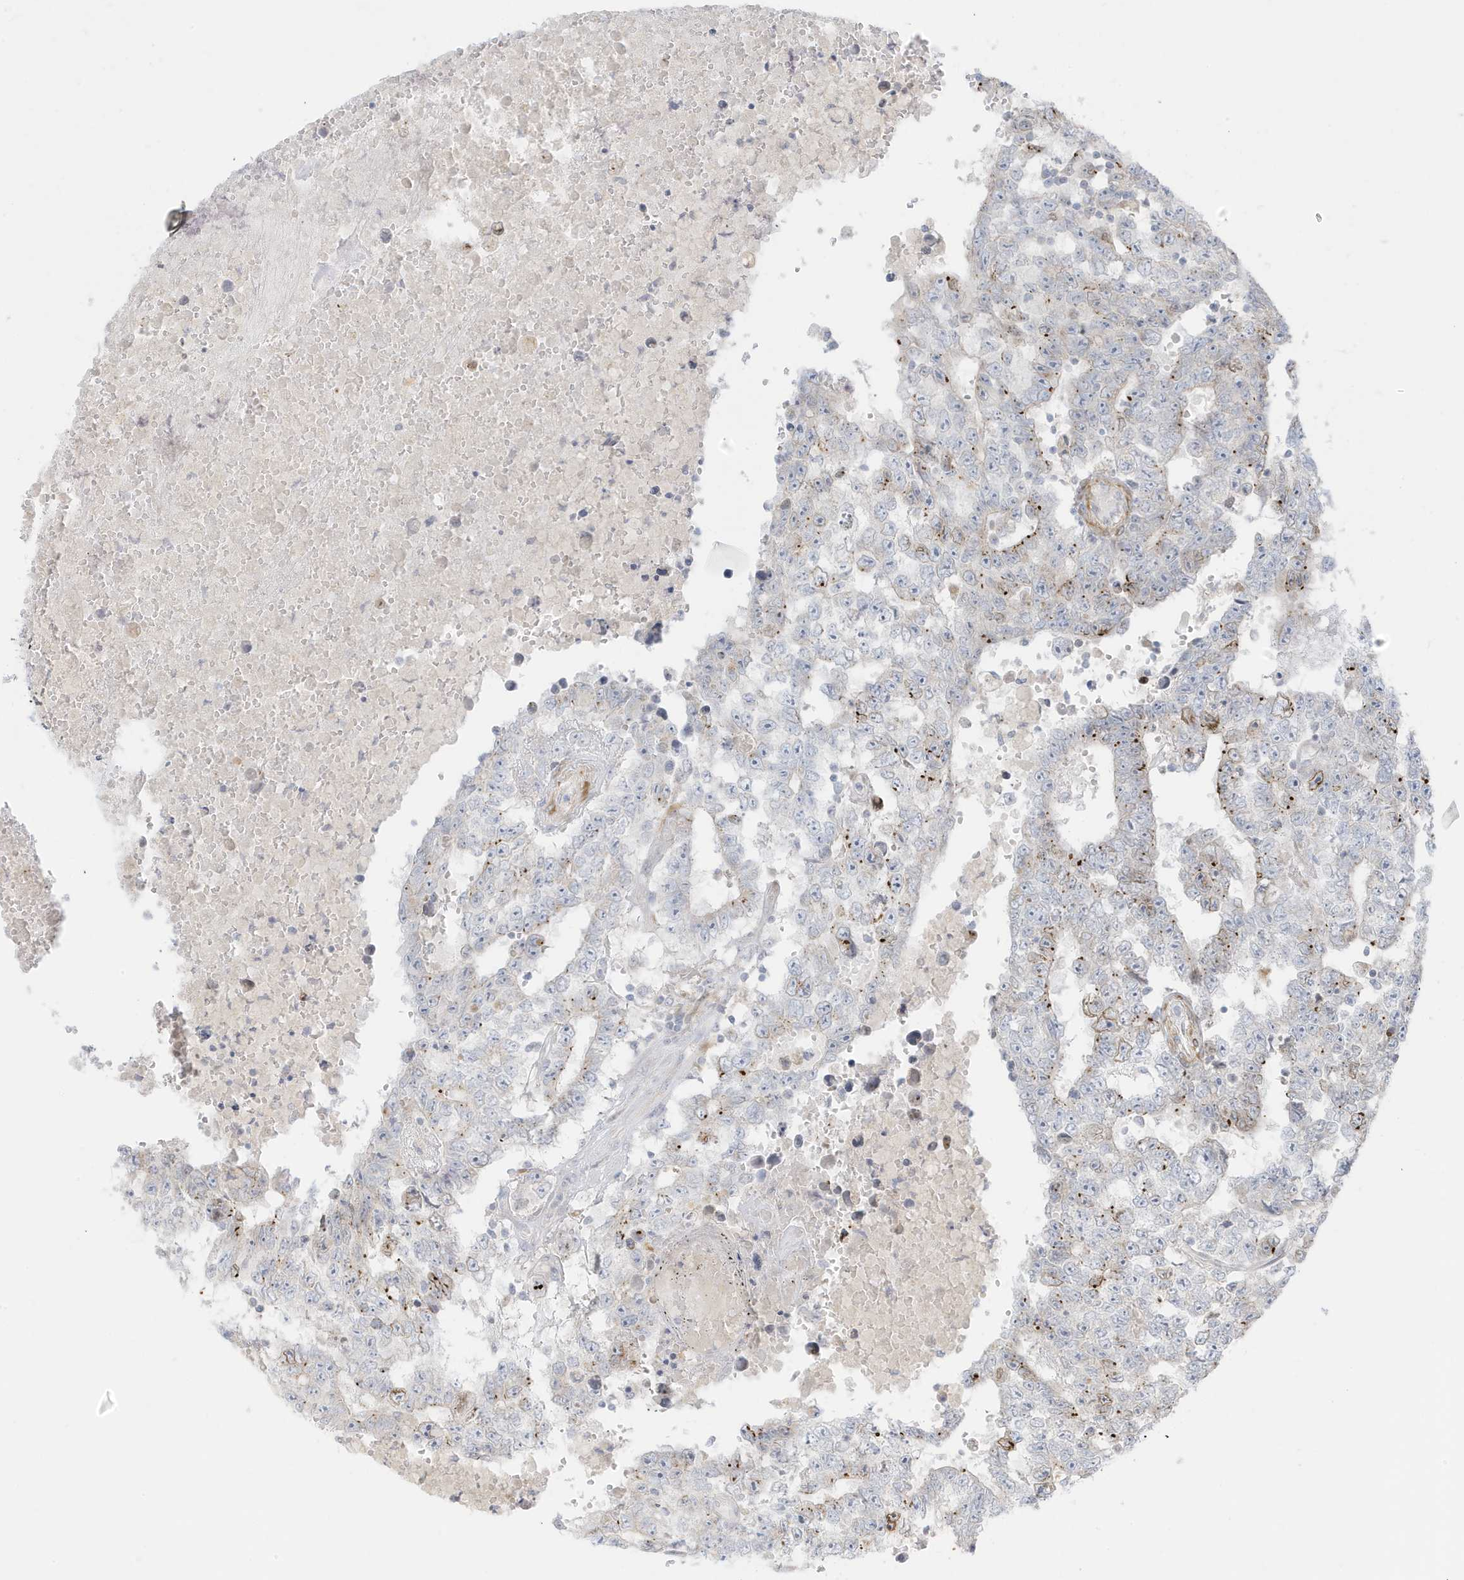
{"staining": {"intensity": "moderate", "quantity": "<25%", "location": "cytoplasmic/membranous"}, "tissue": "testis cancer", "cell_type": "Tumor cells", "image_type": "cancer", "snomed": [{"axis": "morphology", "description": "Carcinoma, Embryonal, NOS"}, {"axis": "topography", "description": "Testis"}], "caption": "This image reveals embryonal carcinoma (testis) stained with IHC to label a protein in brown. The cytoplasmic/membranous of tumor cells show moderate positivity for the protein. Nuclei are counter-stained blue.", "gene": "MCOLN1", "patient": {"sex": "male", "age": 25}}